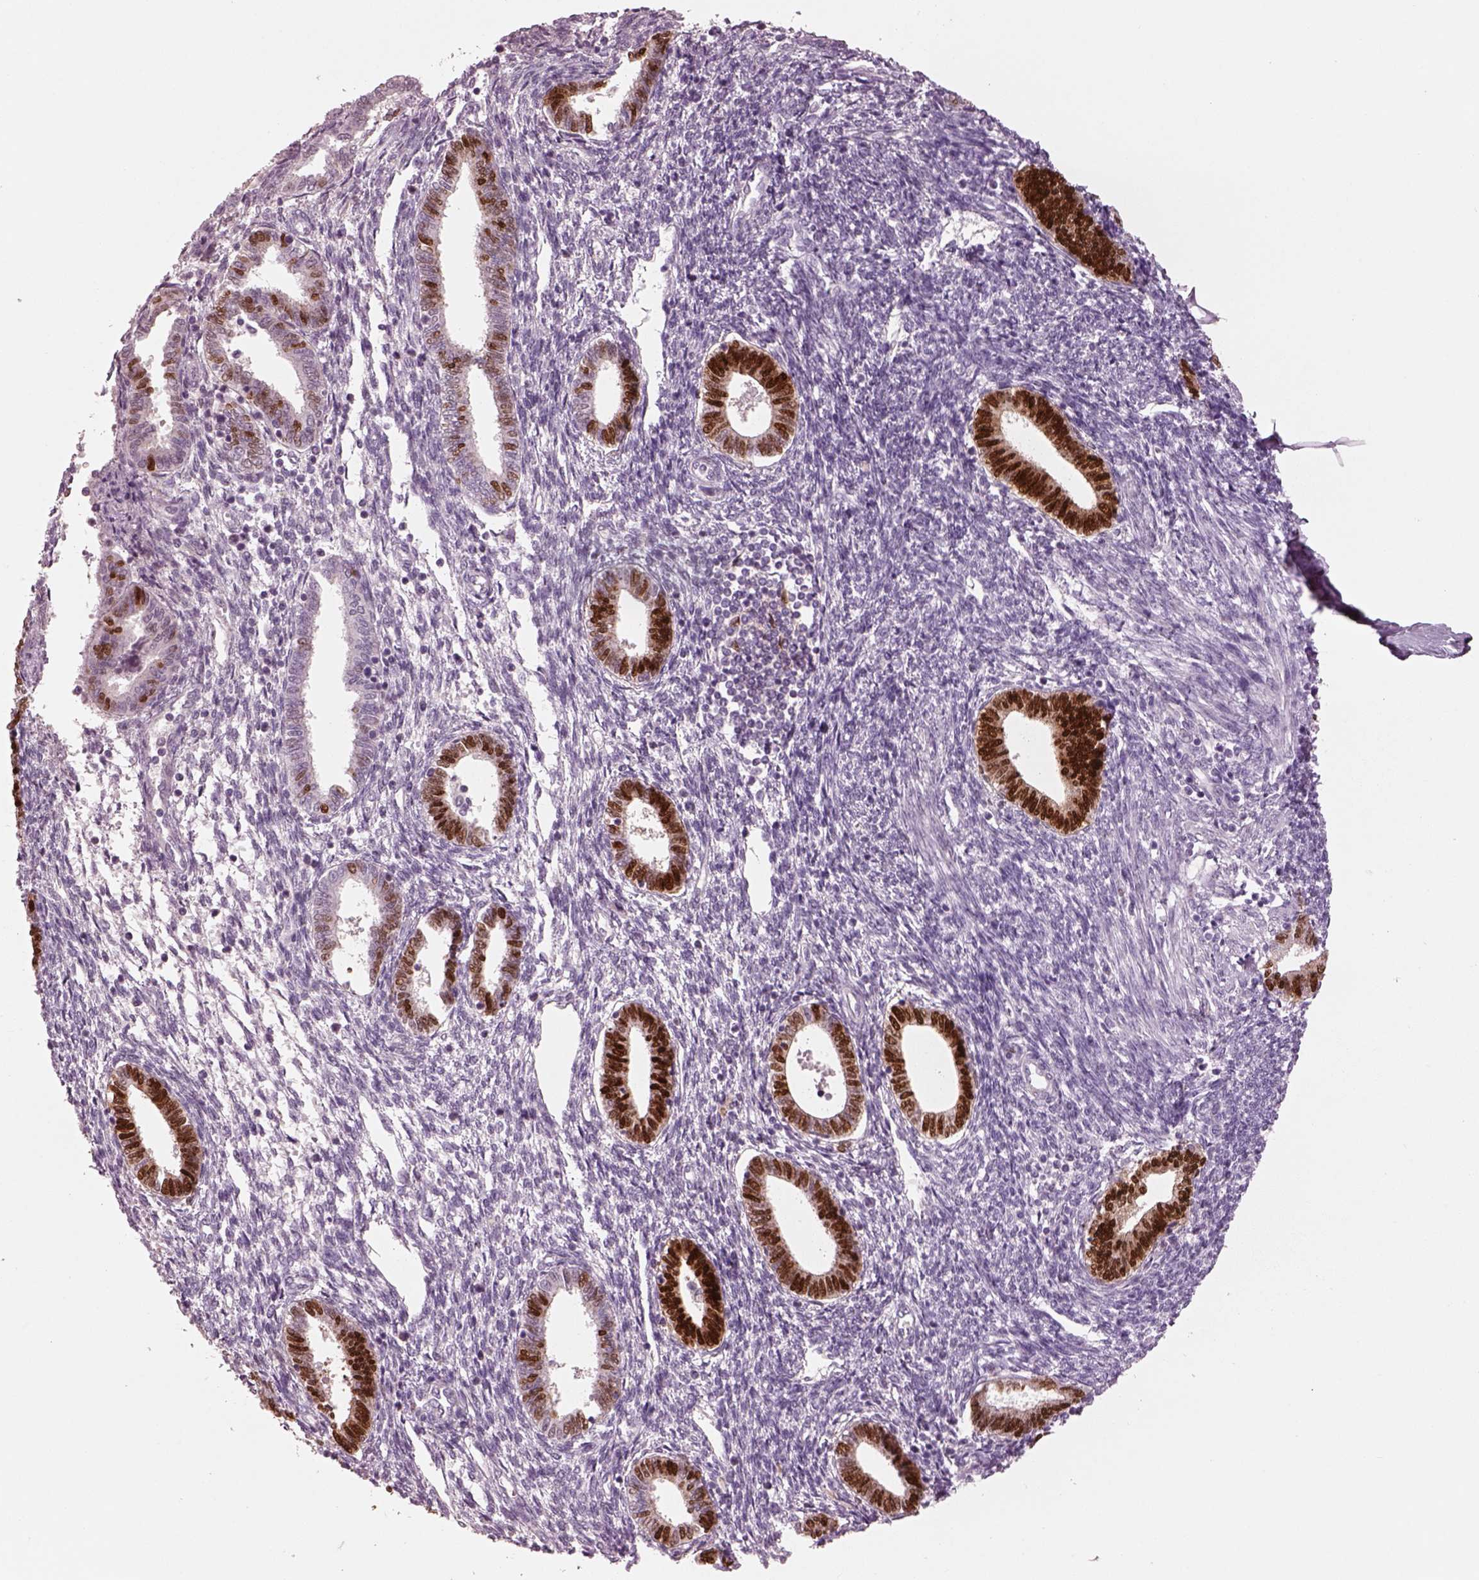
{"staining": {"intensity": "negative", "quantity": "none", "location": "none"}, "tissue": "endometrium", "cell_type": "Cells in endometrial stroma", "image_type": "normal", "snomed": [{"axis": "morphology", "description": "Normal tissue, NOS"}, {"axis": "topography", "description": "Endometrium"}], "caption": "IHC image of unremarkable endometrium: human endometrium stained with DAB (3,3'-diaminobenzidine) shows no significant protein expression in cells in endometrial stroma.", "gene": "SOX9", "patient": {"sex": "female", "age": 42}}